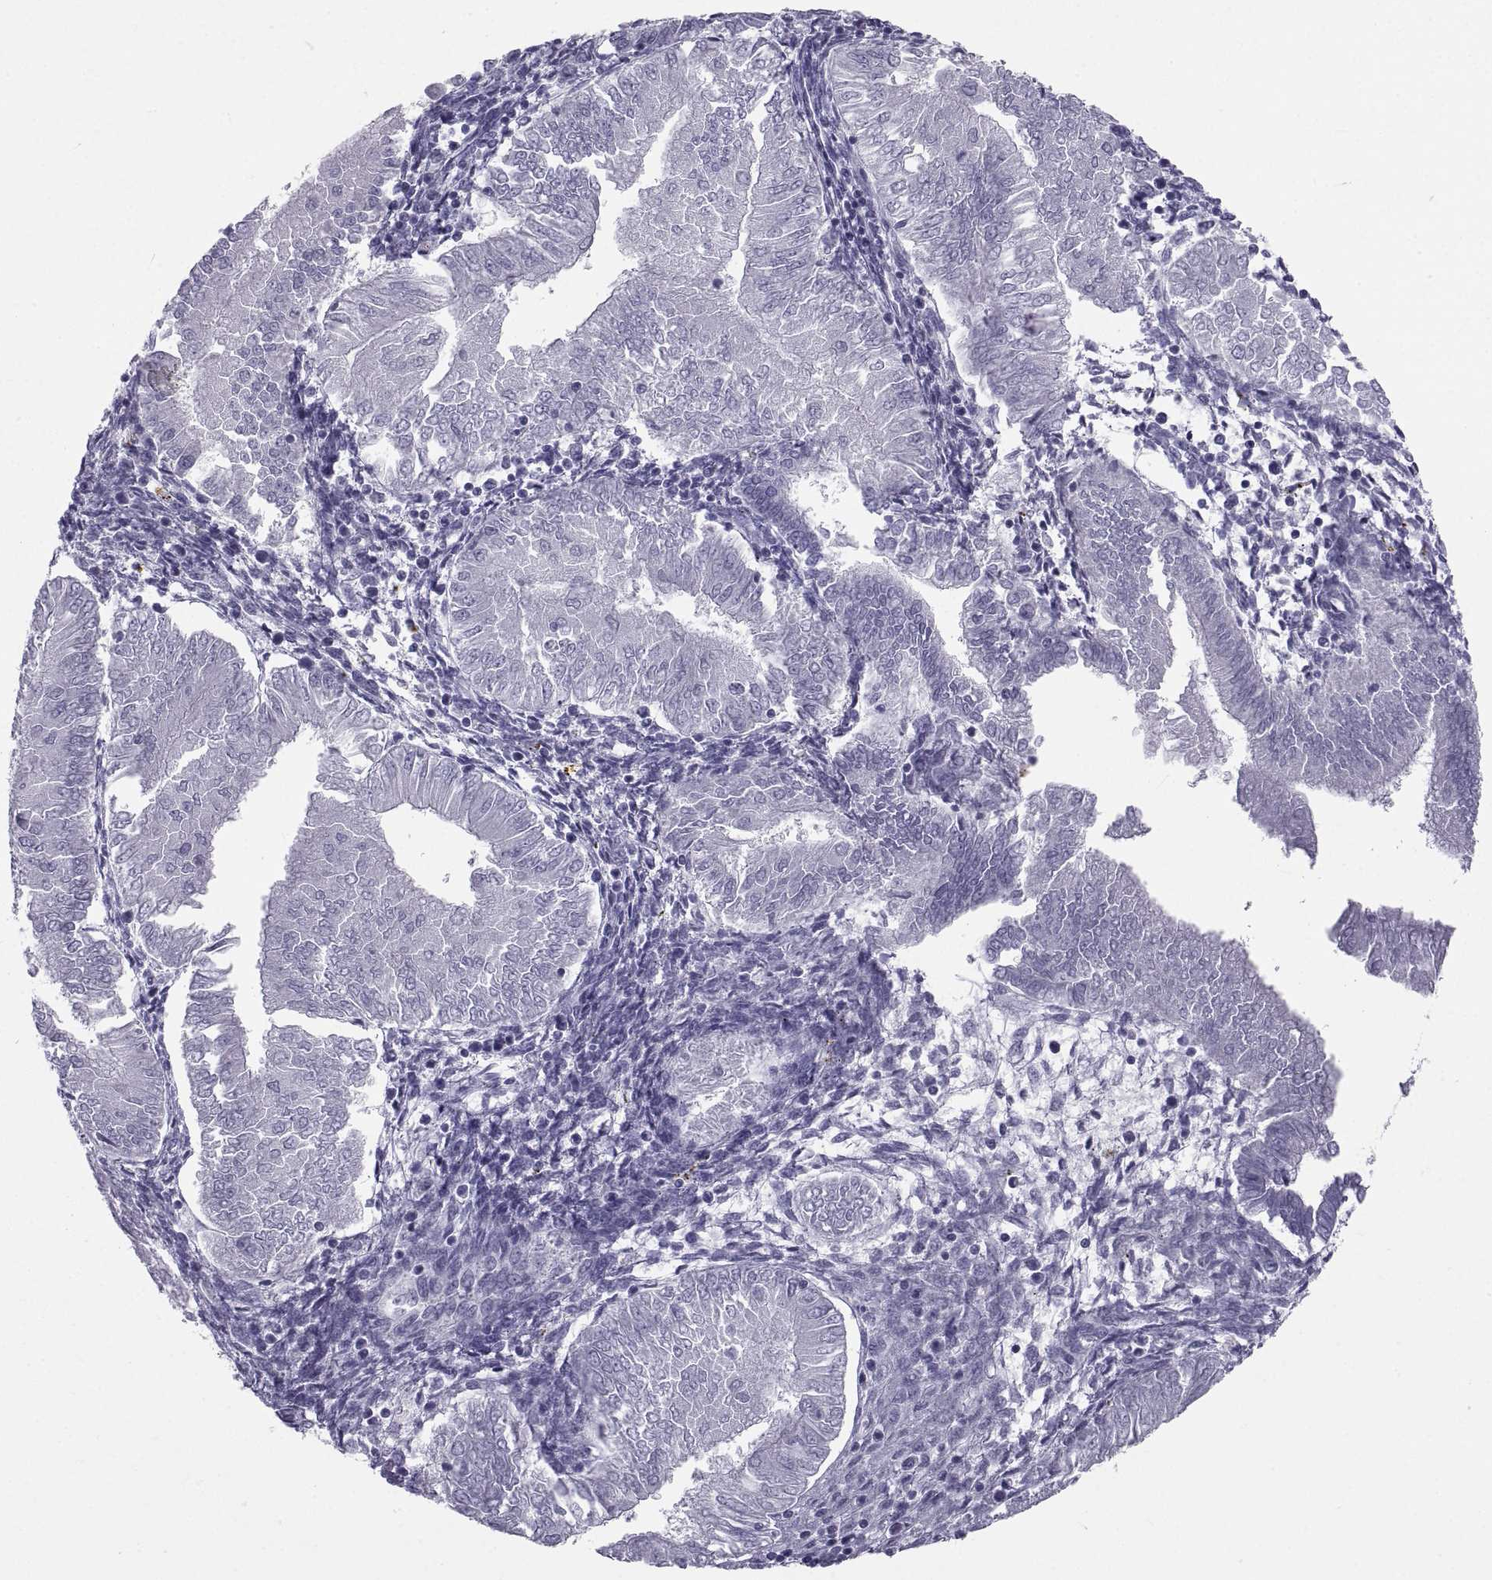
{"staining": {"intensity": "negative", "quantity": "none", "location": "none"}, "tissue": "endometrial cancer", "cell_type": "Tumor cells", "image_type": "cancer", "snomed": [{"axis": "morphology", "description": "Adenocarcinoma, NOS"}, {"axis": "topography", "description": "Endometrium"}], "caption": "This micrograph is of endometrial cancer (adenocarcinoma) stained with IHC to label a protein in brown with the nuclei are counter-stained blue. There is no expression in tumor cells.", "gene": "PCSK1N", "patient": {"sex": "female", "age": 53}}